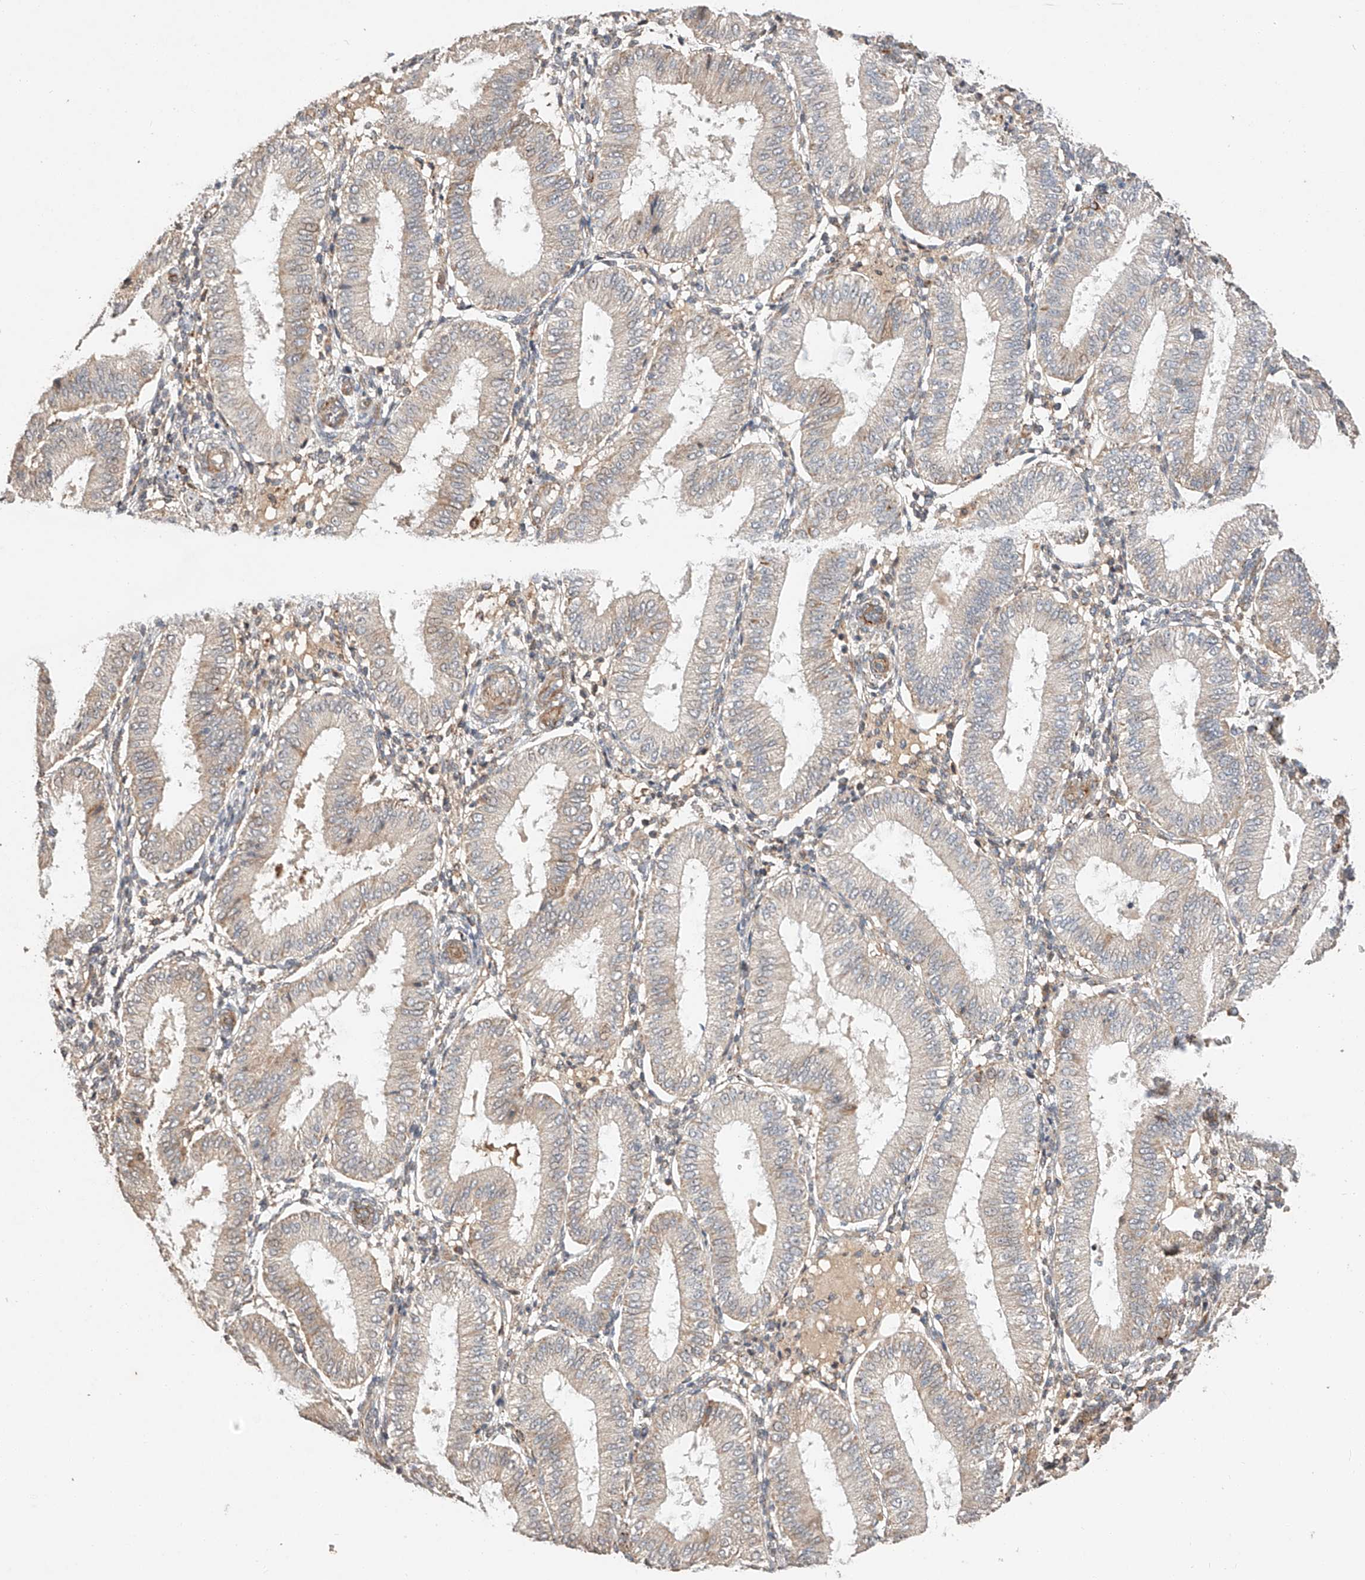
{"staining": {"intensity": "weak", "quantity": "25%-75%", "location": "cytoplasmic/membranous"}, "tissue": "endometrium", "cell_type": "Cells in endometrial stroma", "image_type": "normal", "snomed": [{"axis": "morphology", "description": "Normal tissue, NOS"}, {"axis": "topography", "description": "Endometrium"}], "caption": "High-power microscopy captured an immunohistochemistry (IHC) image of normal endometrium, revealing weak cytoplasmic/membranous expression in approximately 25%-75% of cells in endometrial stroma.", "gene": "SUSD6", "patient": {"sex": "female", "age": 39}}